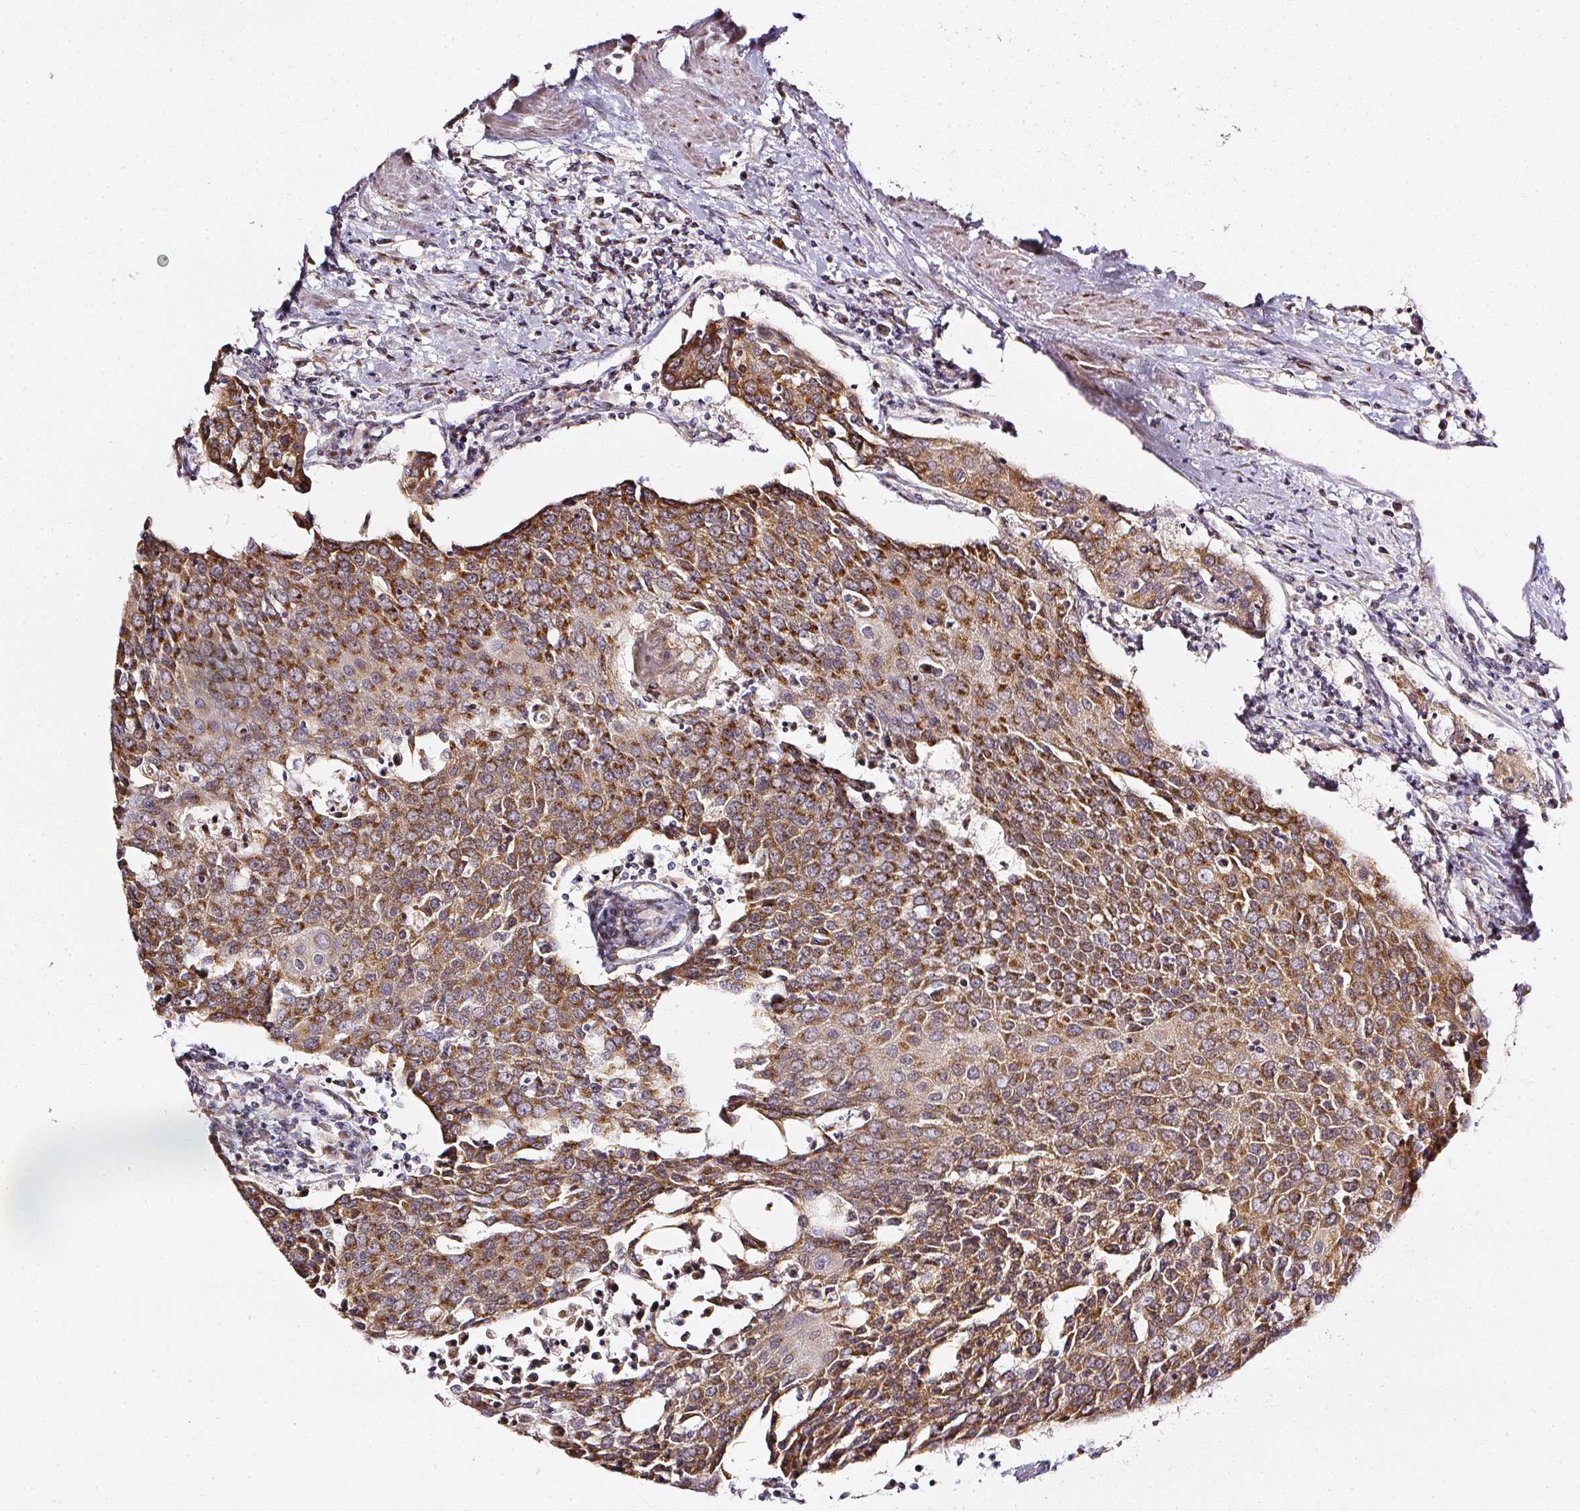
{"staining": {"intensity": "moderate", "quantity": ">75%", "location": "cytoplasmic/membranous"}, "tissue": "urothelial cancer", "cell_type": "Tumor cells", "image_type": "cancer", "snomed": [{"axis": "morphology", "description": "Urothelial carcinoma, High grade"}, {"axis": "topography", "description": "Urinary bladder"}], "caption": "Human high-grade urothelial carcinoma stained with a brown dye reveals moderate cytoplasmic/membranous positive staining in approximately >75% of tumor cells.", "gene": "NTRK1", "patient": {"sex": "female", "age": 85}}